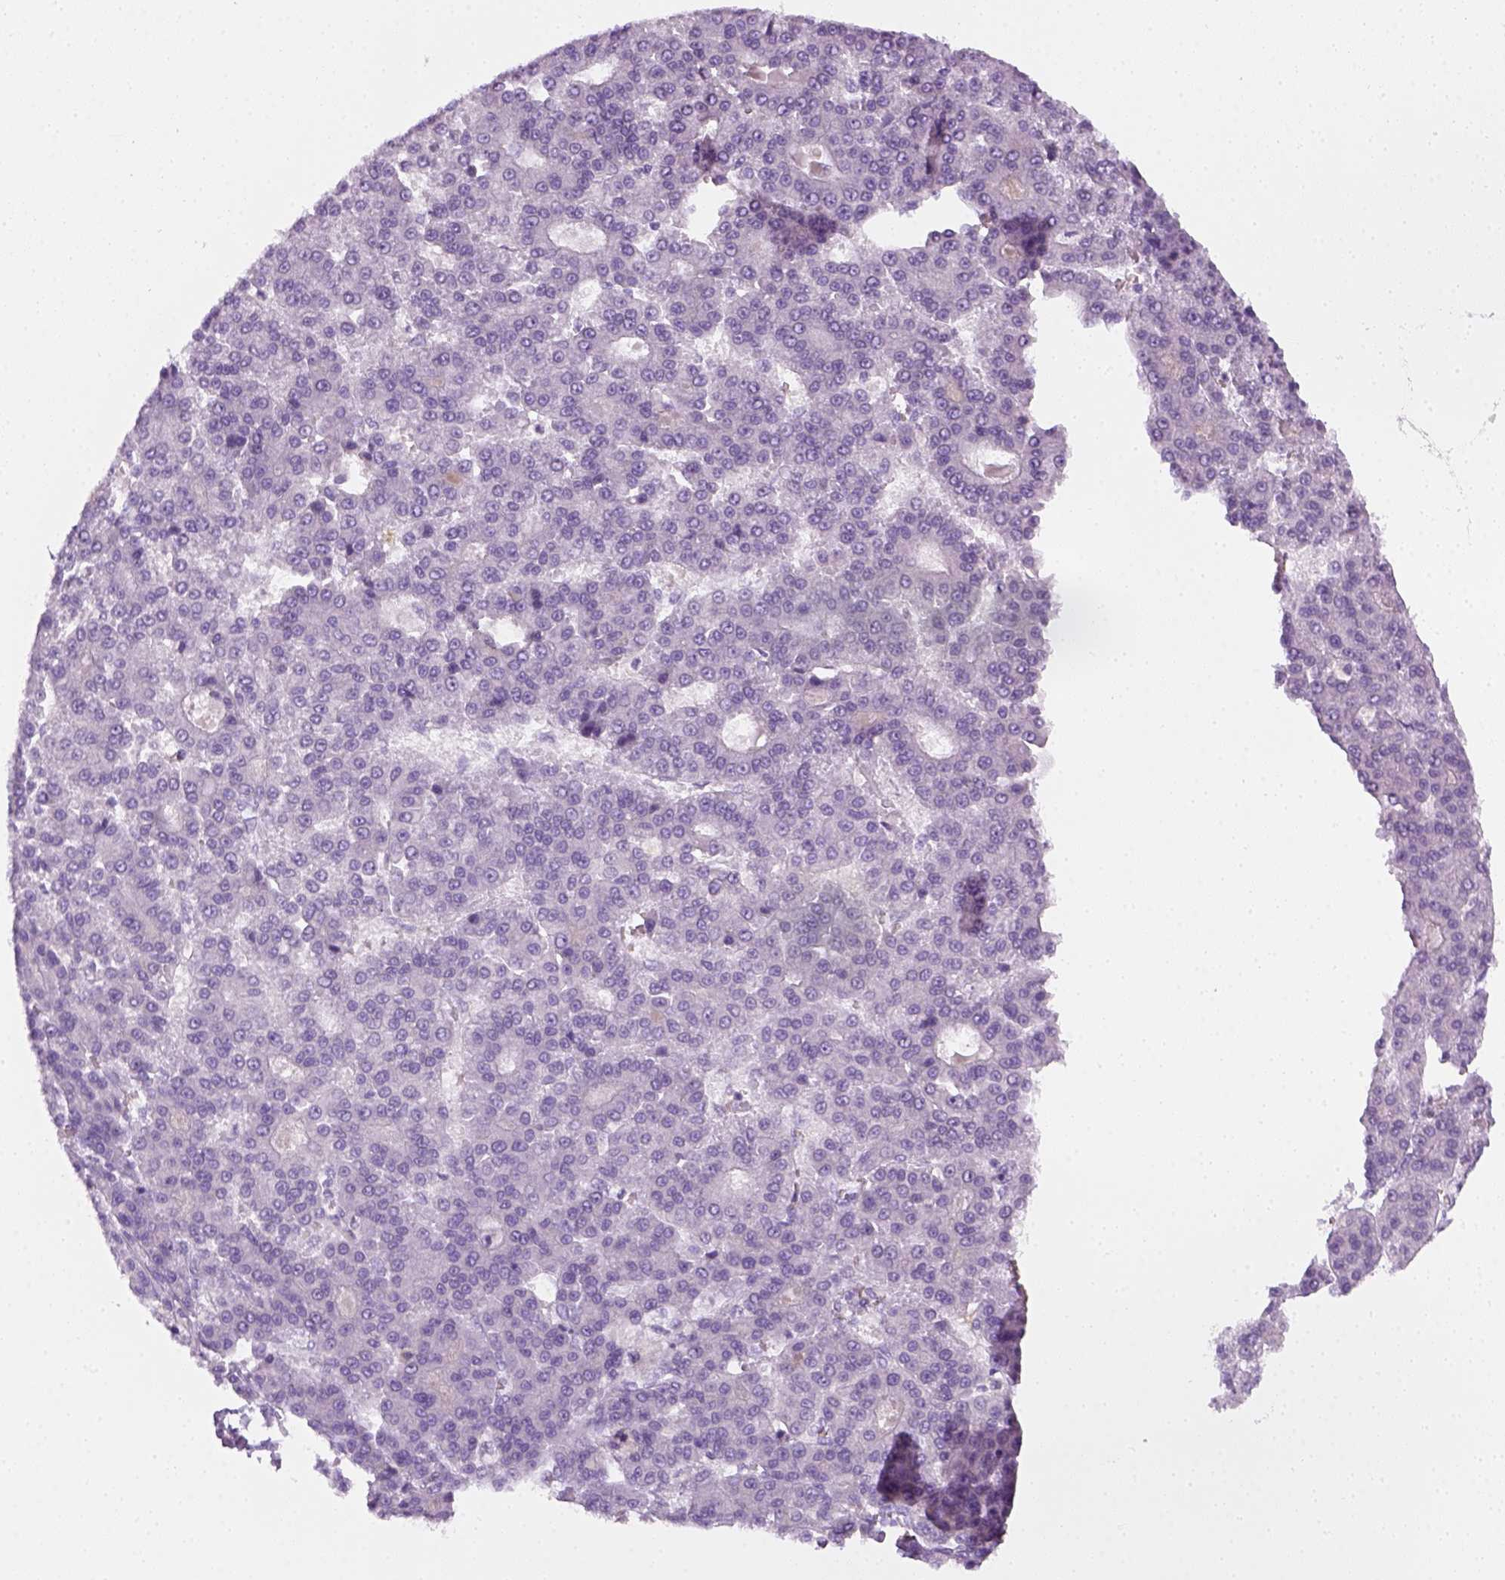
{"staining": {"intensity": "negative", "quantity": "none", "location": "none"}, "tissue": "liver cancer", "cell_type": "Tumor cells", "image_type": "cancer", "snomed": [{"axis": "morphology", "description": "Carcinoma, Hepatocellular, NOS"}, {"axis": "topography", "description": "Liver"}], "caption": "Liver cancer was stained to show a protein in brown. There is no significant staining in tumor cells.", "gene": "AQP3", "patient": {"sex": "male", "age": 70}}